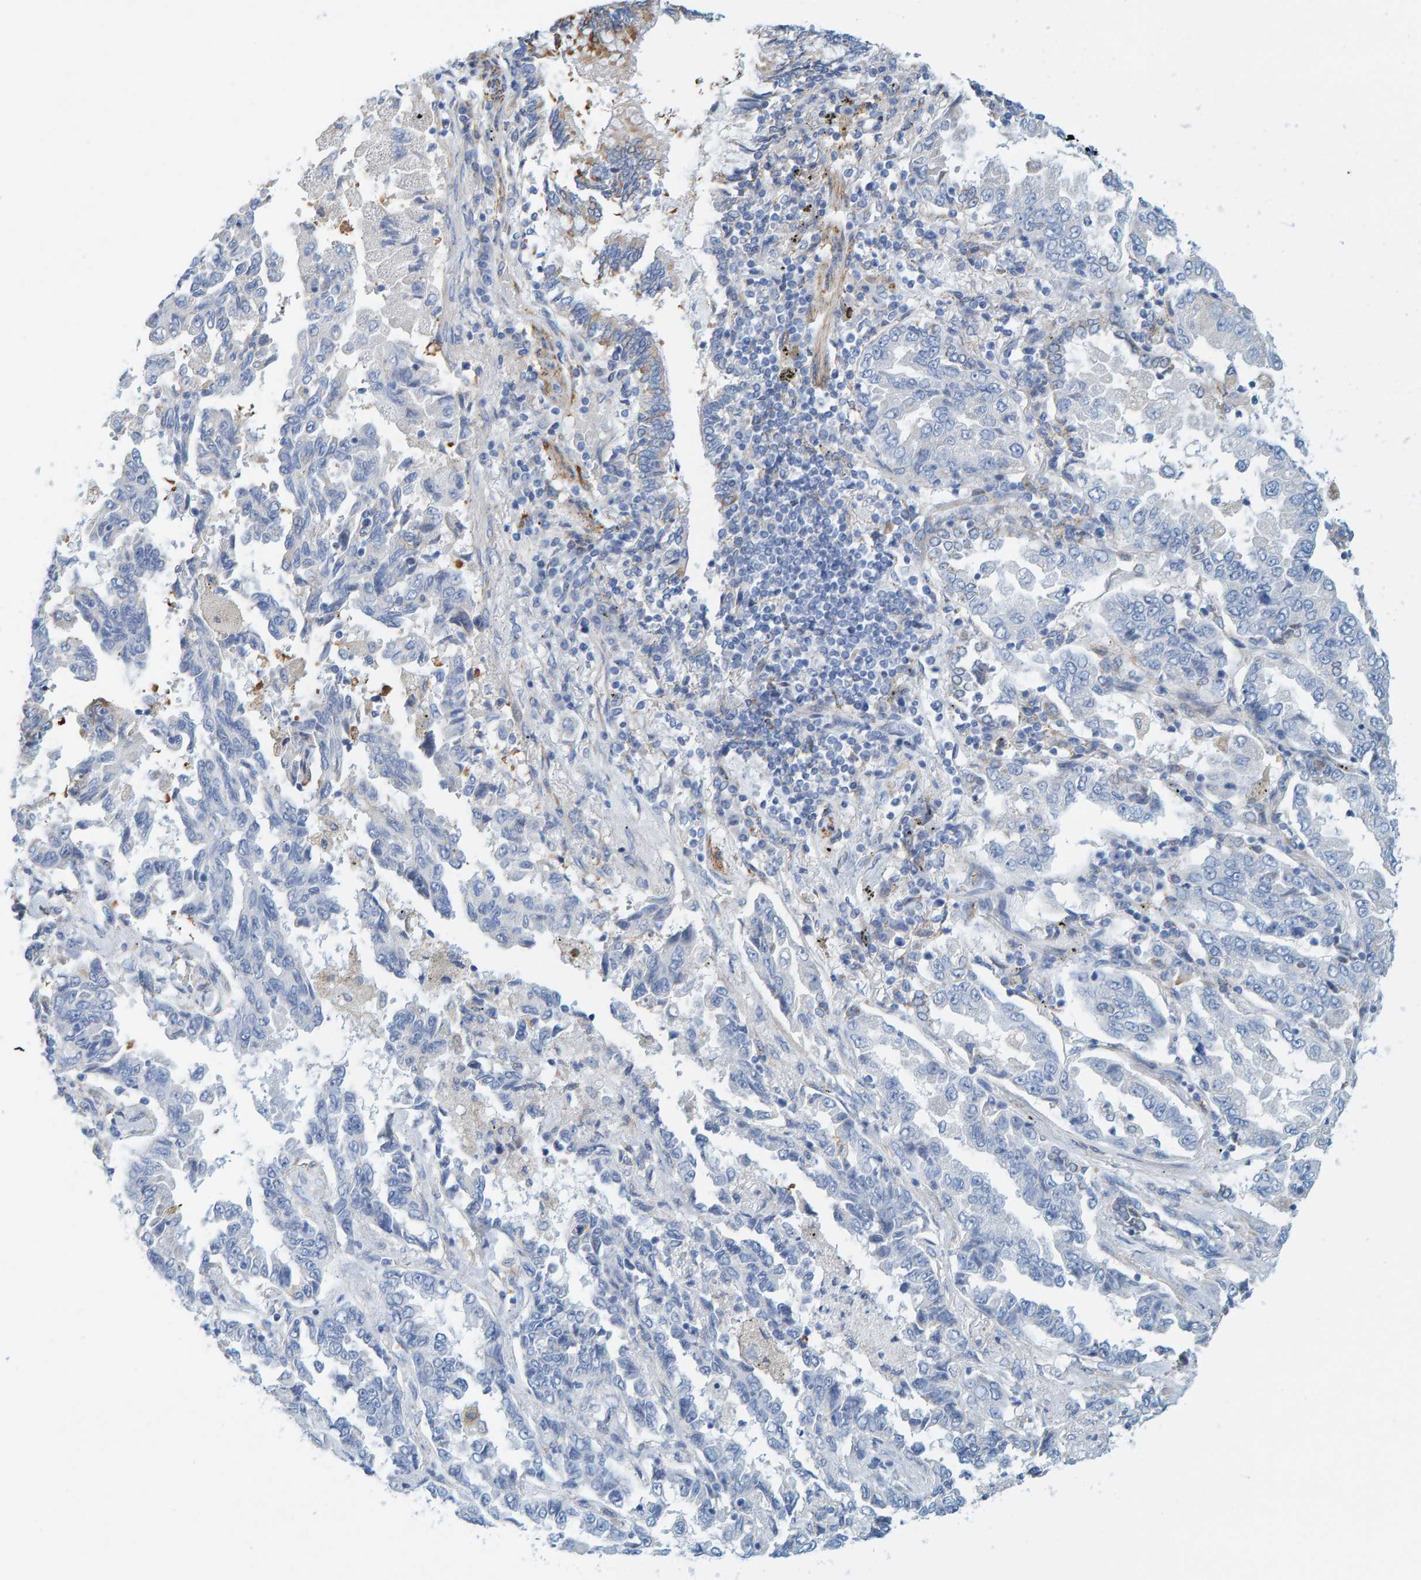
{"staining": {"intensity": "negative", "quantity": "none", "location": "none"}, "tissue": "lung cancer", "cell_type": "Tumor cells", "image_type": "cancer", "snomed": [{"axis": "morphology", "description": "Adenocarcinoma, NOS"}, {"axis": "topography", "description": "Lung"}], "caption": "Tumor cells show no significant staining in adenocarcinoma (lung). The staining is performed using DAB brown chromogen with nuclei counter-stained in using hematoxylin.", "gene": "MAP1B", "patient": {"sex": "female", "age": 51}}